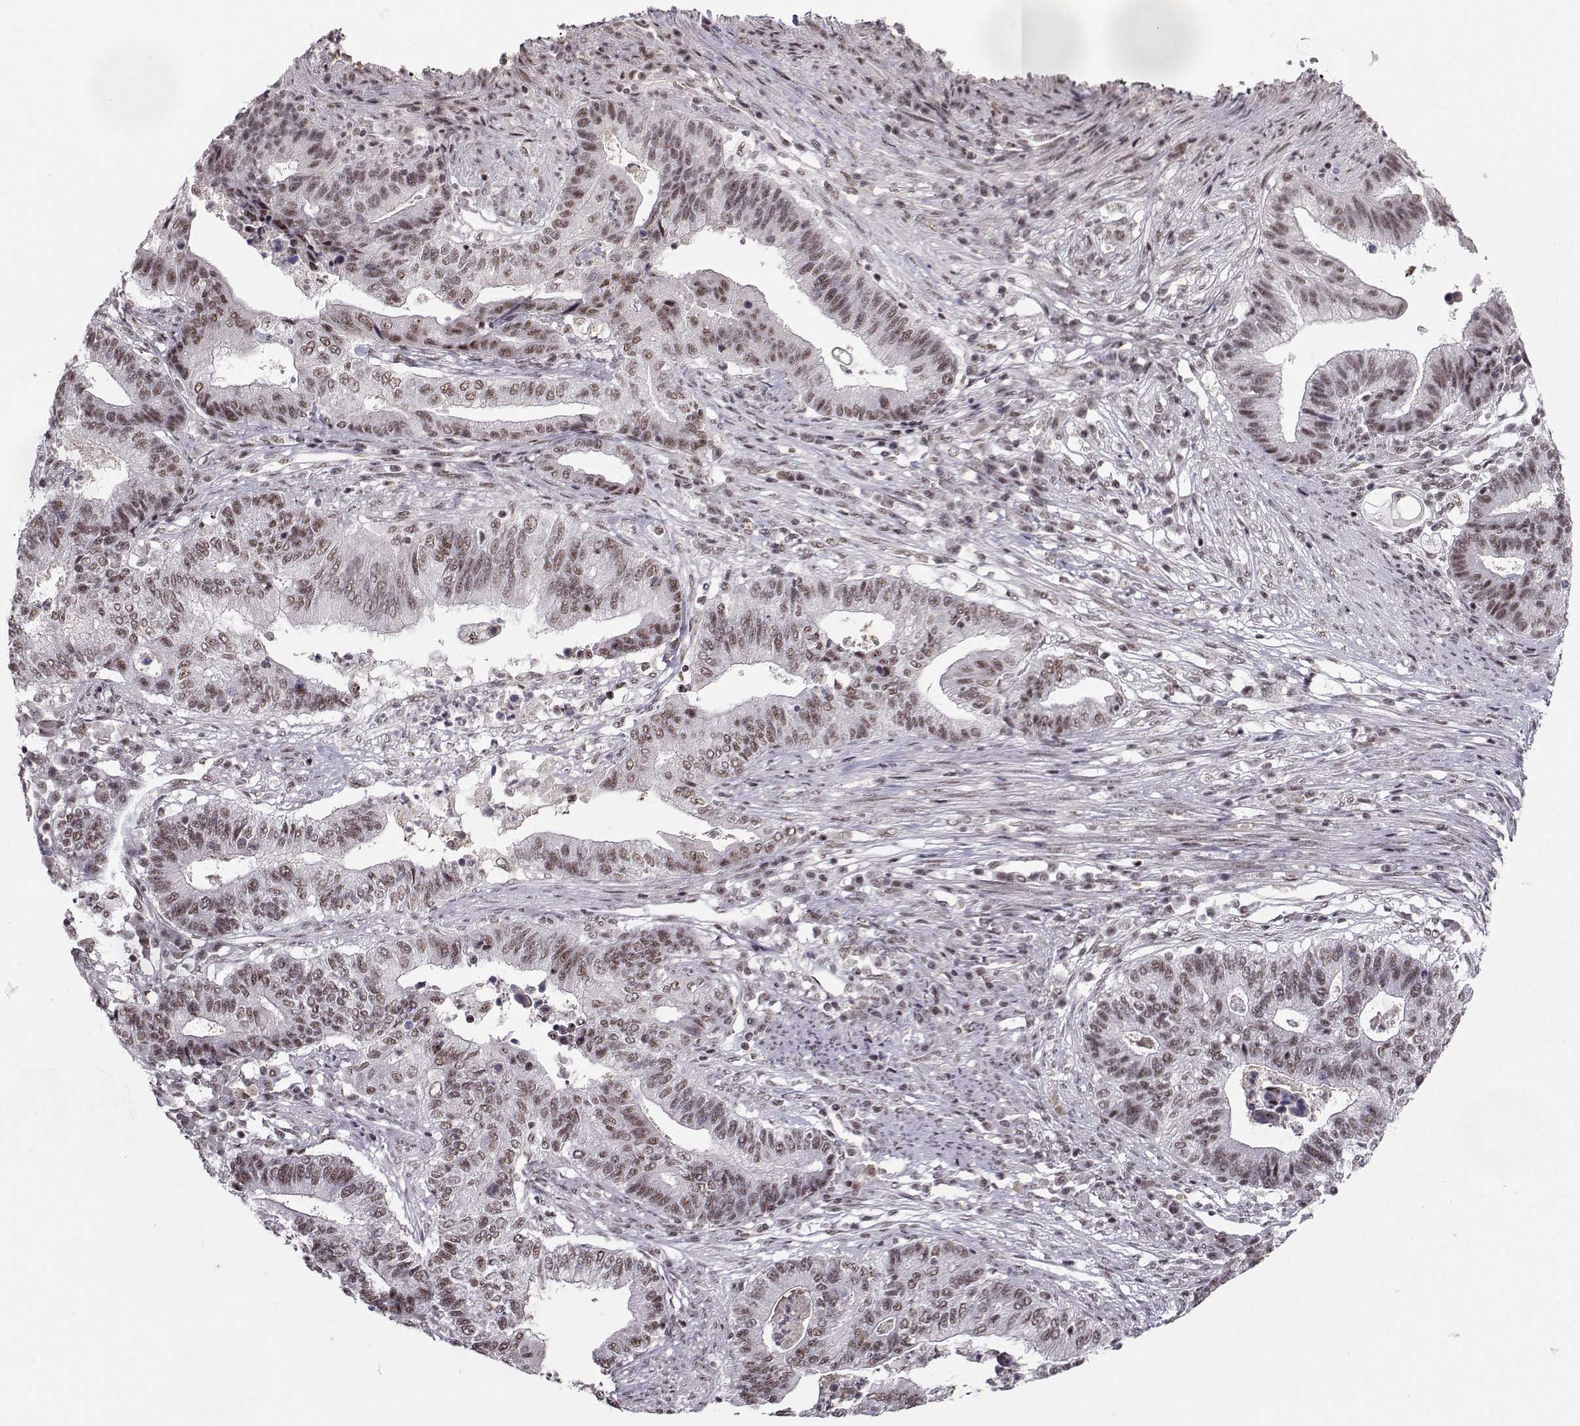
{"staining": {"intensity": "moderate", "quantity": ">75%", "location": "nuclear"}, "tissue": "endometrial cancer", "cell_type": "Tumor cells", "image_type": "cancer", "snomed": [{"axis": "morphology", "description": "Adenocarcinoma, NOS"}, {"axis": "topography", "description": "Uterus"}, {"axis": "topography", "description": "Endometrium"}], "caption": "The image reveals a brown stain indicating the presence of a protein in the nuclear of tumor cells in endometrial cancer.", "gene": "LIN28A", "patient": {"sex": "female", "age": 54}}